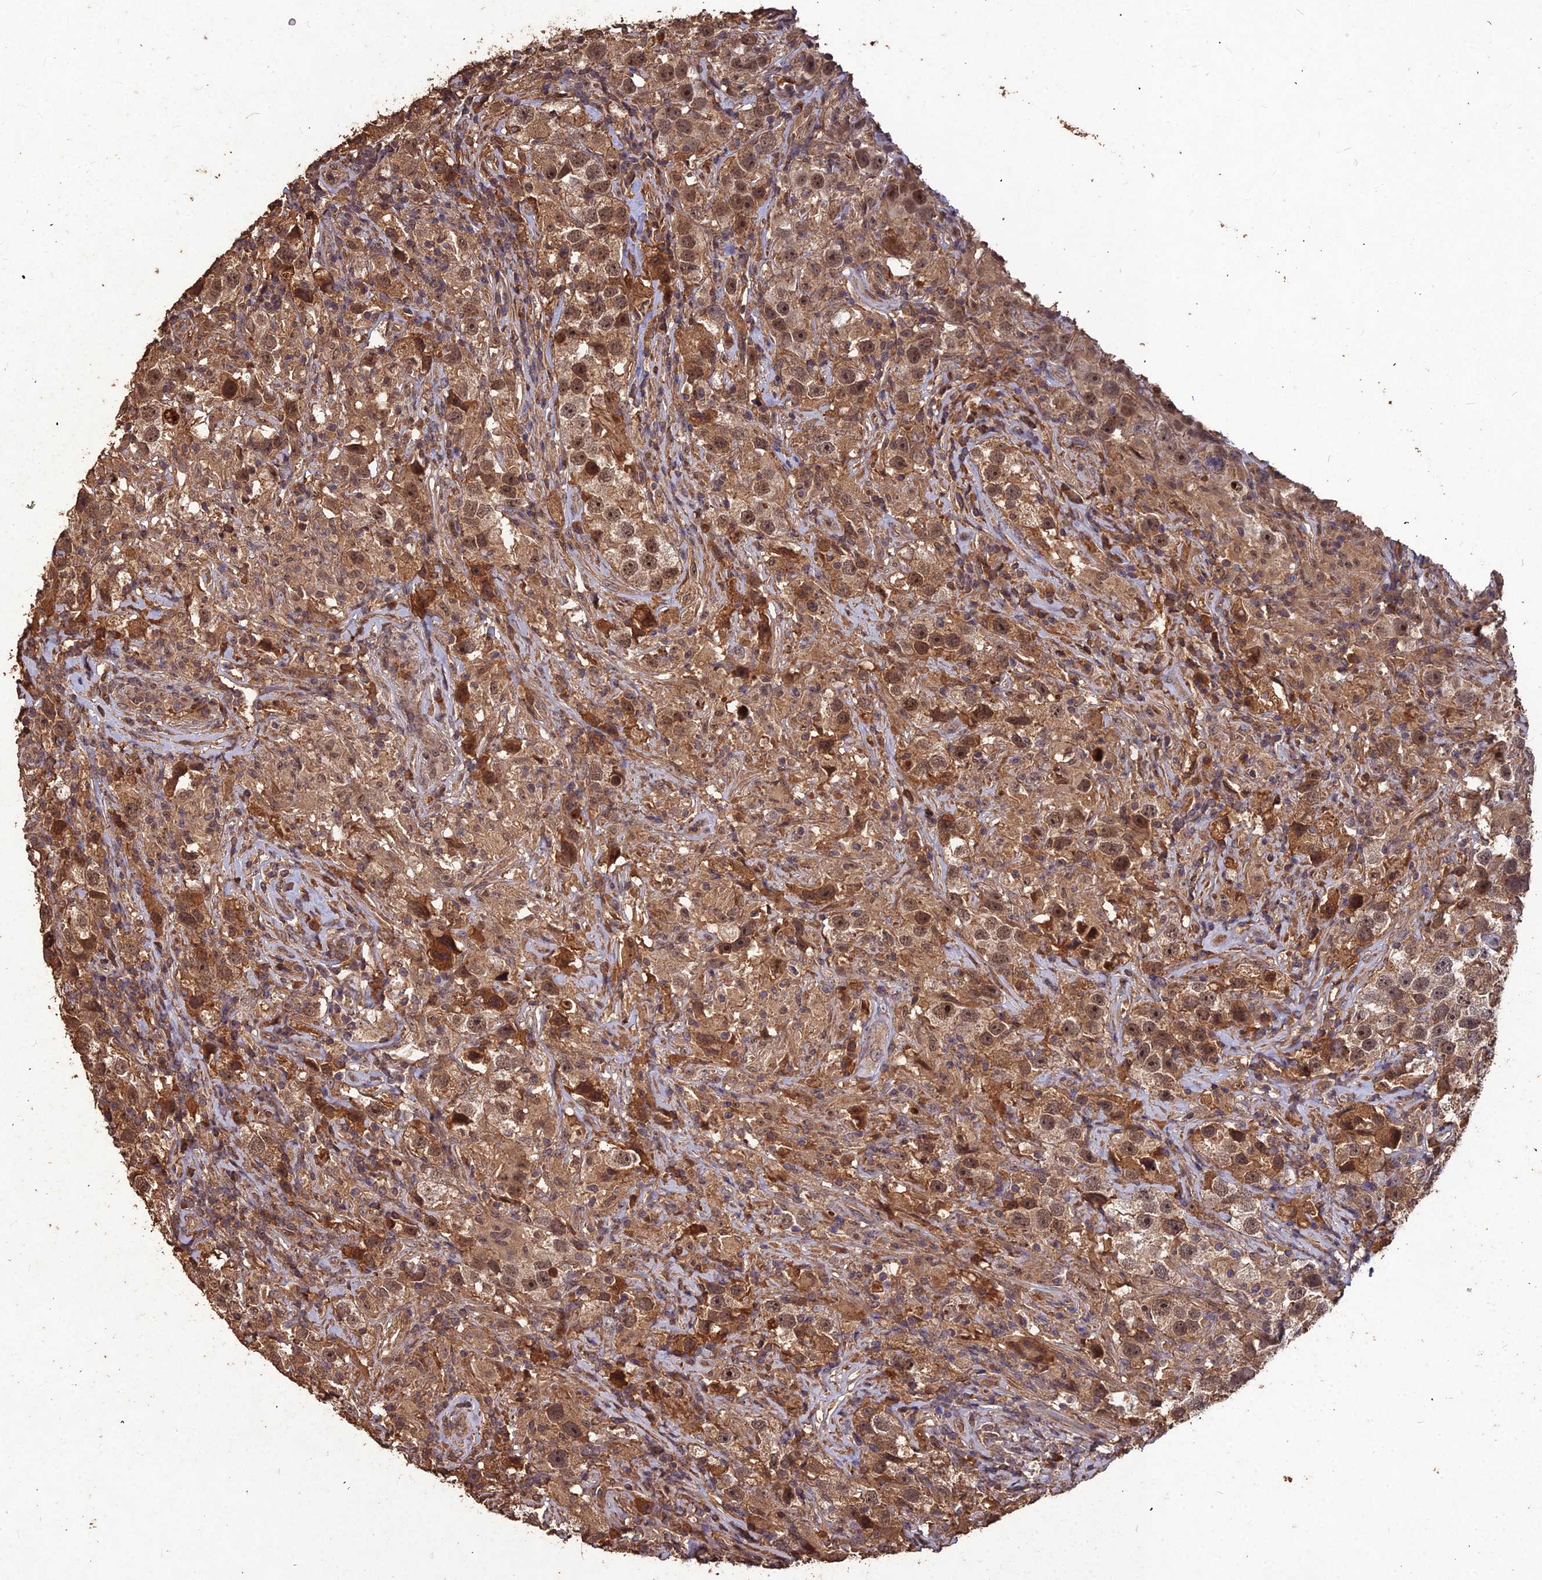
{"staining": {"intensity": "moderate", "quantity": ">75%", "location": "cytoplasmic/membranous,nuclear"}, "tissue": "testis cancer", "cell_type": "Tumor cells", "image_type": "cancer", "snomed": [{"axis": "morphology", "description": "Seminoma, NOS"}, {"axis": "topography", "description": "Testis"}], "caption": "Immunohistochemical staining of human testis seminoma reveals medium levels of moderate cytoplasmic/membranous and nuclear protein positivity in about >75% of tumor cells. (IHC, brightfield microscopy, high magnification).", "gene": "SYMPK", "patient": {"sex": "male", "age": 49}}